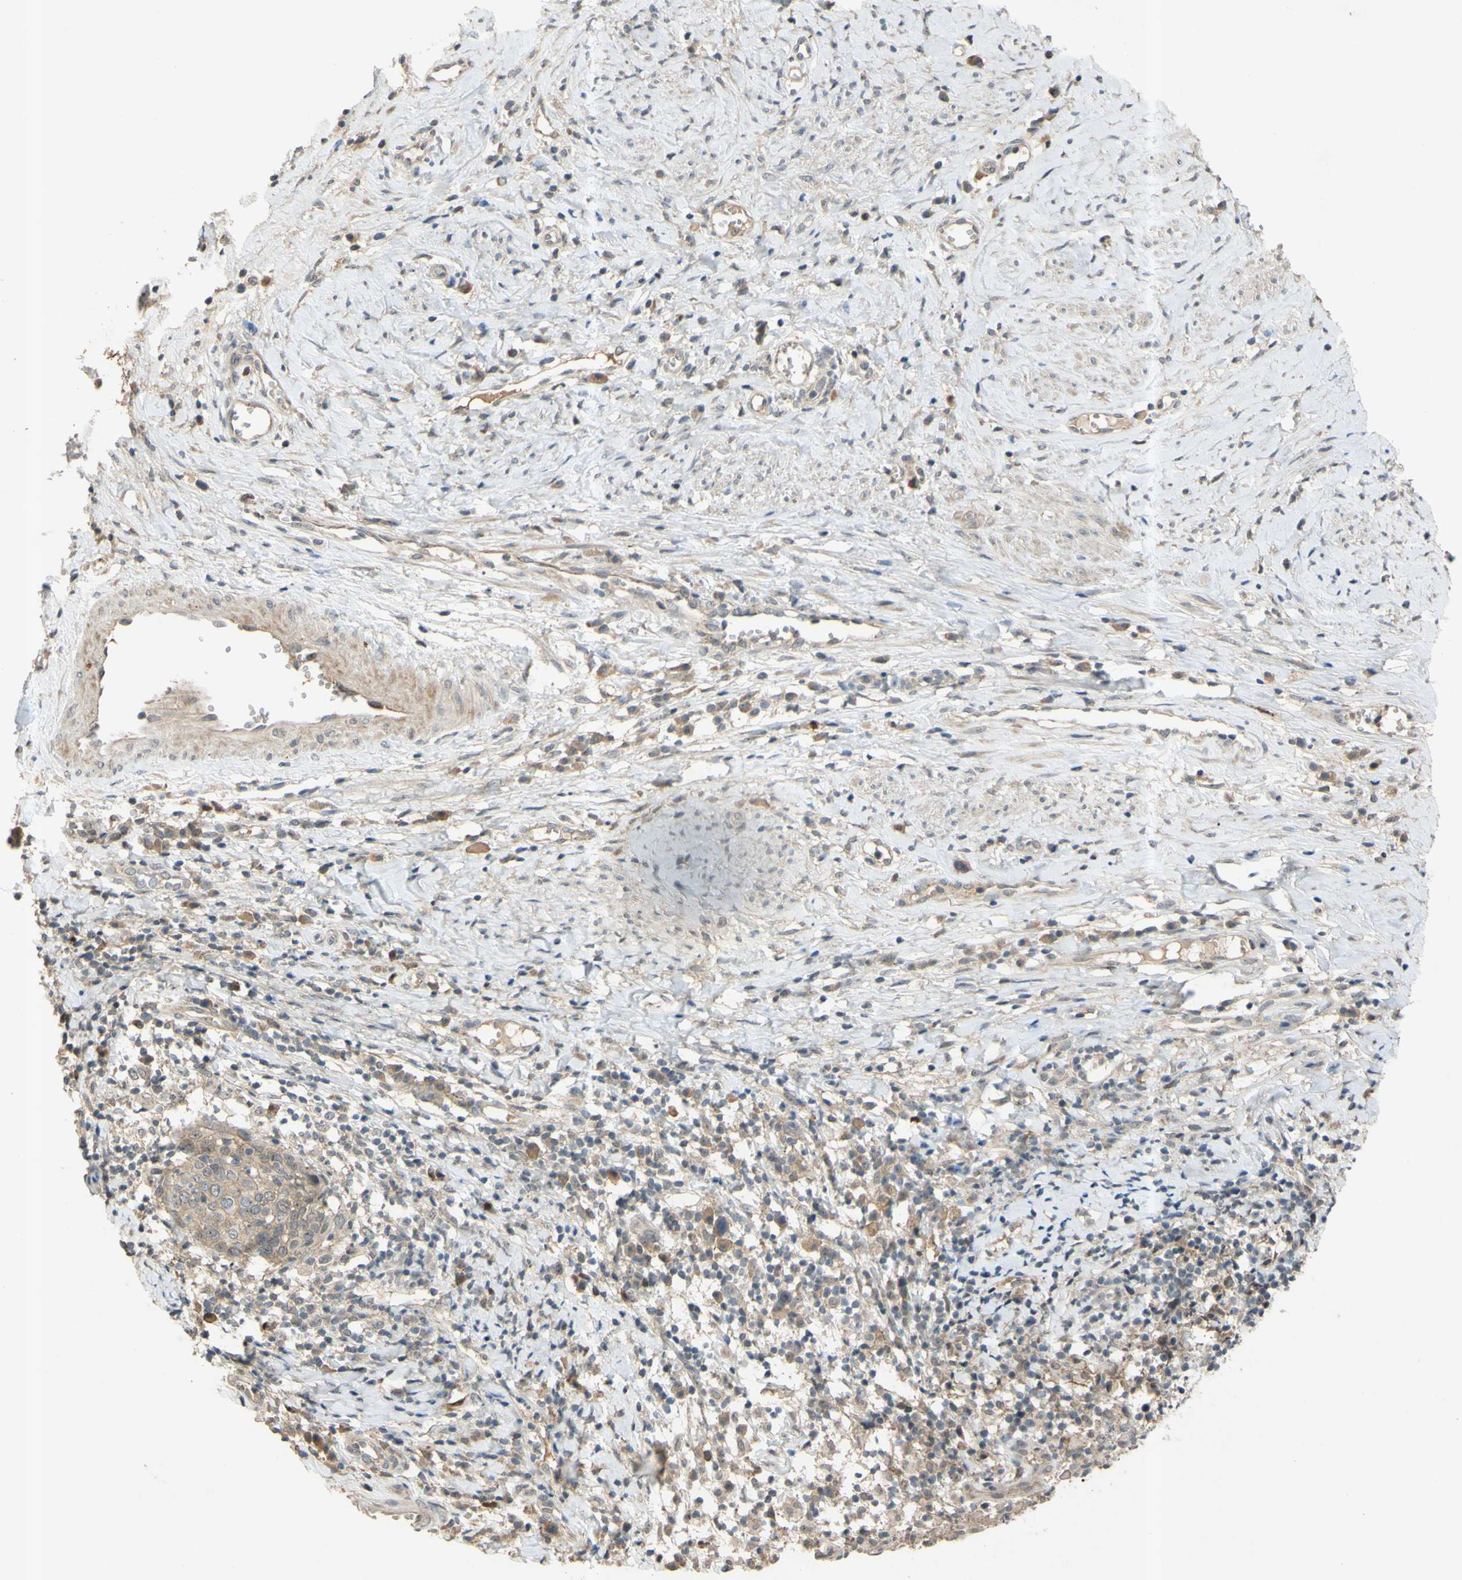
{"staining": {"intensity": "weak", "quantity": ">75%", "location": "cytoplasmic/membranous"}, "tissue": "cervical cancer", "cell_type": "Tumor cells", "image_type": "cancer", "snomed": [{"axis": "morphology", "description": "Squamous cell carcinoma, NOS"}, {"axis": "topography", "description": "Cervix"}], "caption": "This photomicrograph exhibits immunohistochemistry staining of human cervical squamous cell carcinoma, with low weak cytoplasmic/membranous positivity in approximately >75% of tumor cells.", "gene": "ALK", "patient": {"sex": "female", "age": 40}}